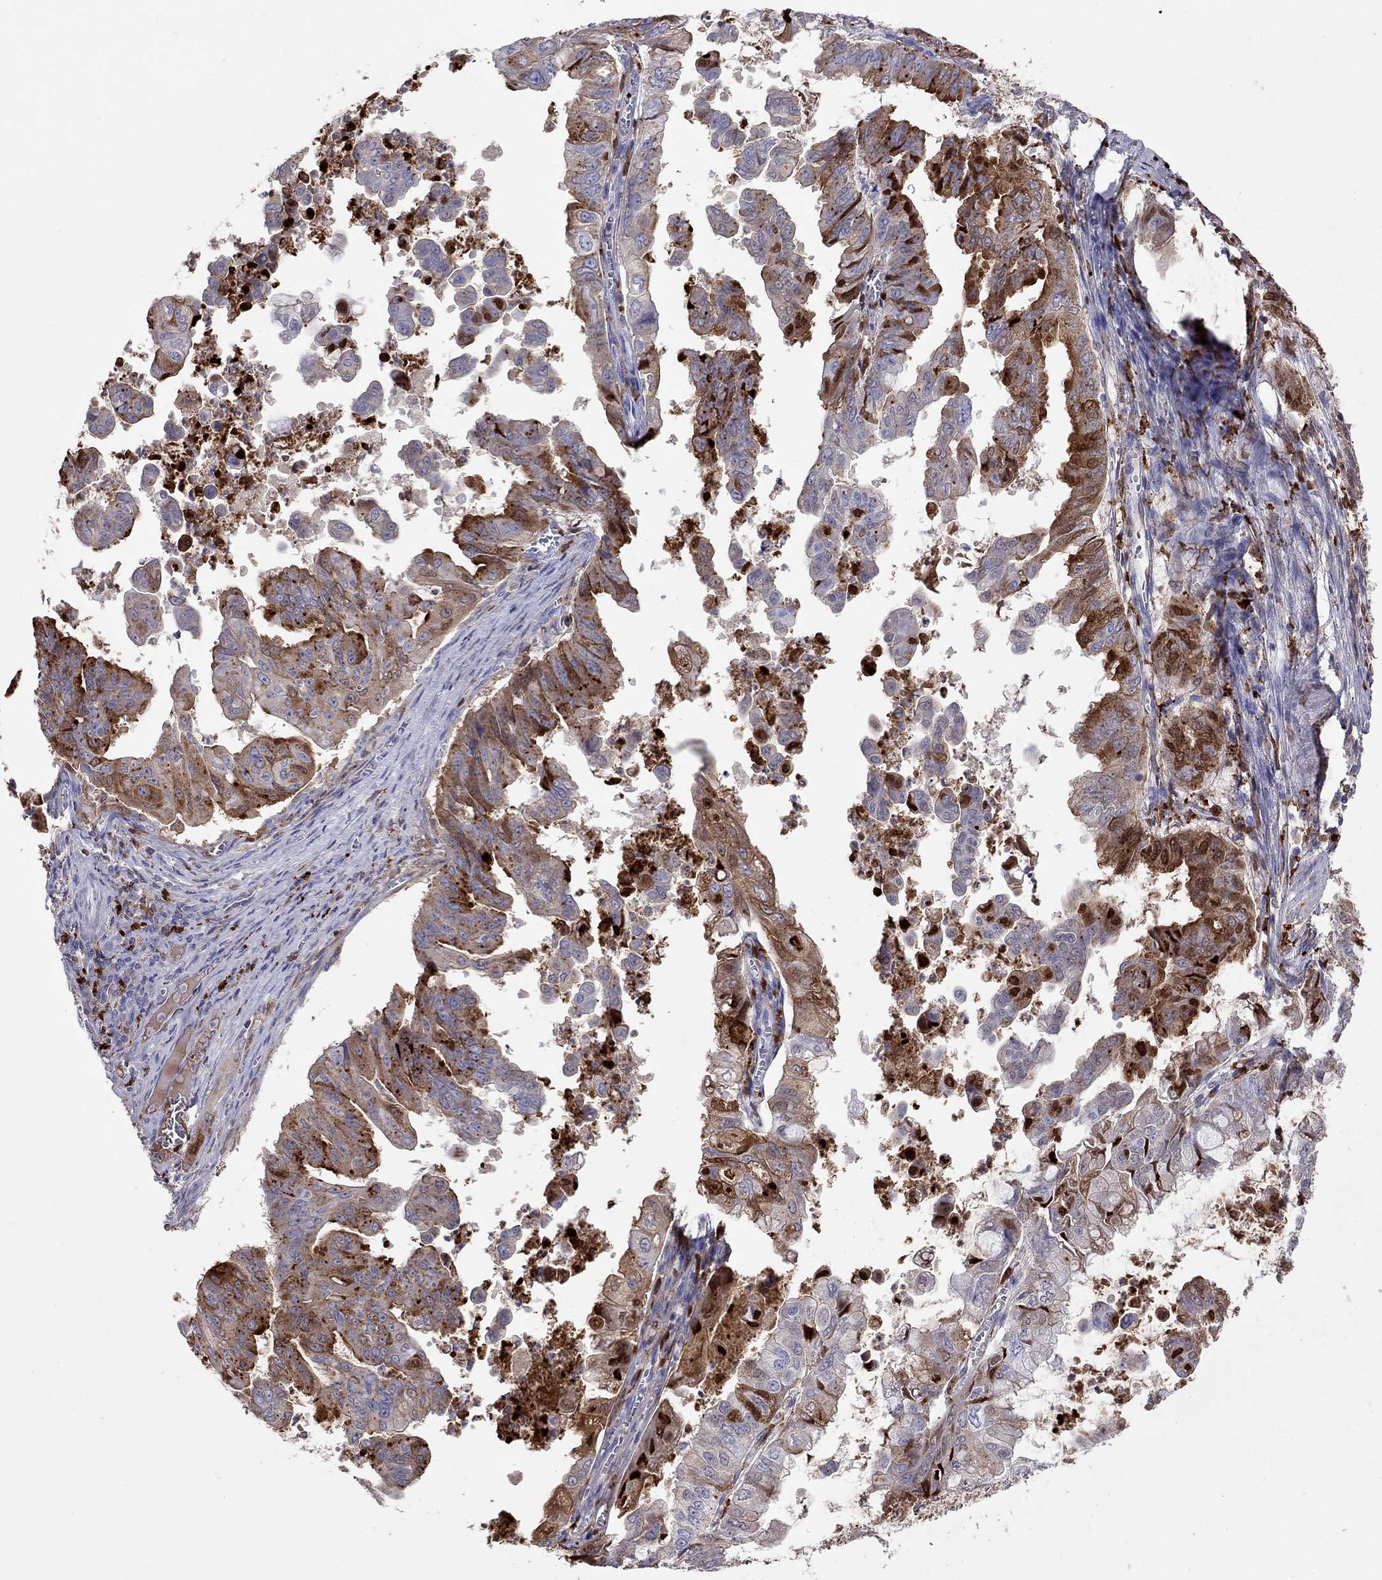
{"staining": {"intensity": "strong", "quantity": "25%-75%", "location": "cytoplasmic/membranous"}, "tissue": "stomach cancer", "cell_type": "Tumor cells", "image_type": "cancer", "snomed": [{"axis": "morphology", "description": "Adenocarcinoma, NOS"}, {"axis": "topography", "description": "Stomach, upper"}], "caption": "Strong cytoplasmic/membranous positivity is present in about 25%-75% of tumor cells in stomach adenocarcinoma.", "gene": "SERPINA3", "patient": {"sex": "male", "age": 80}}